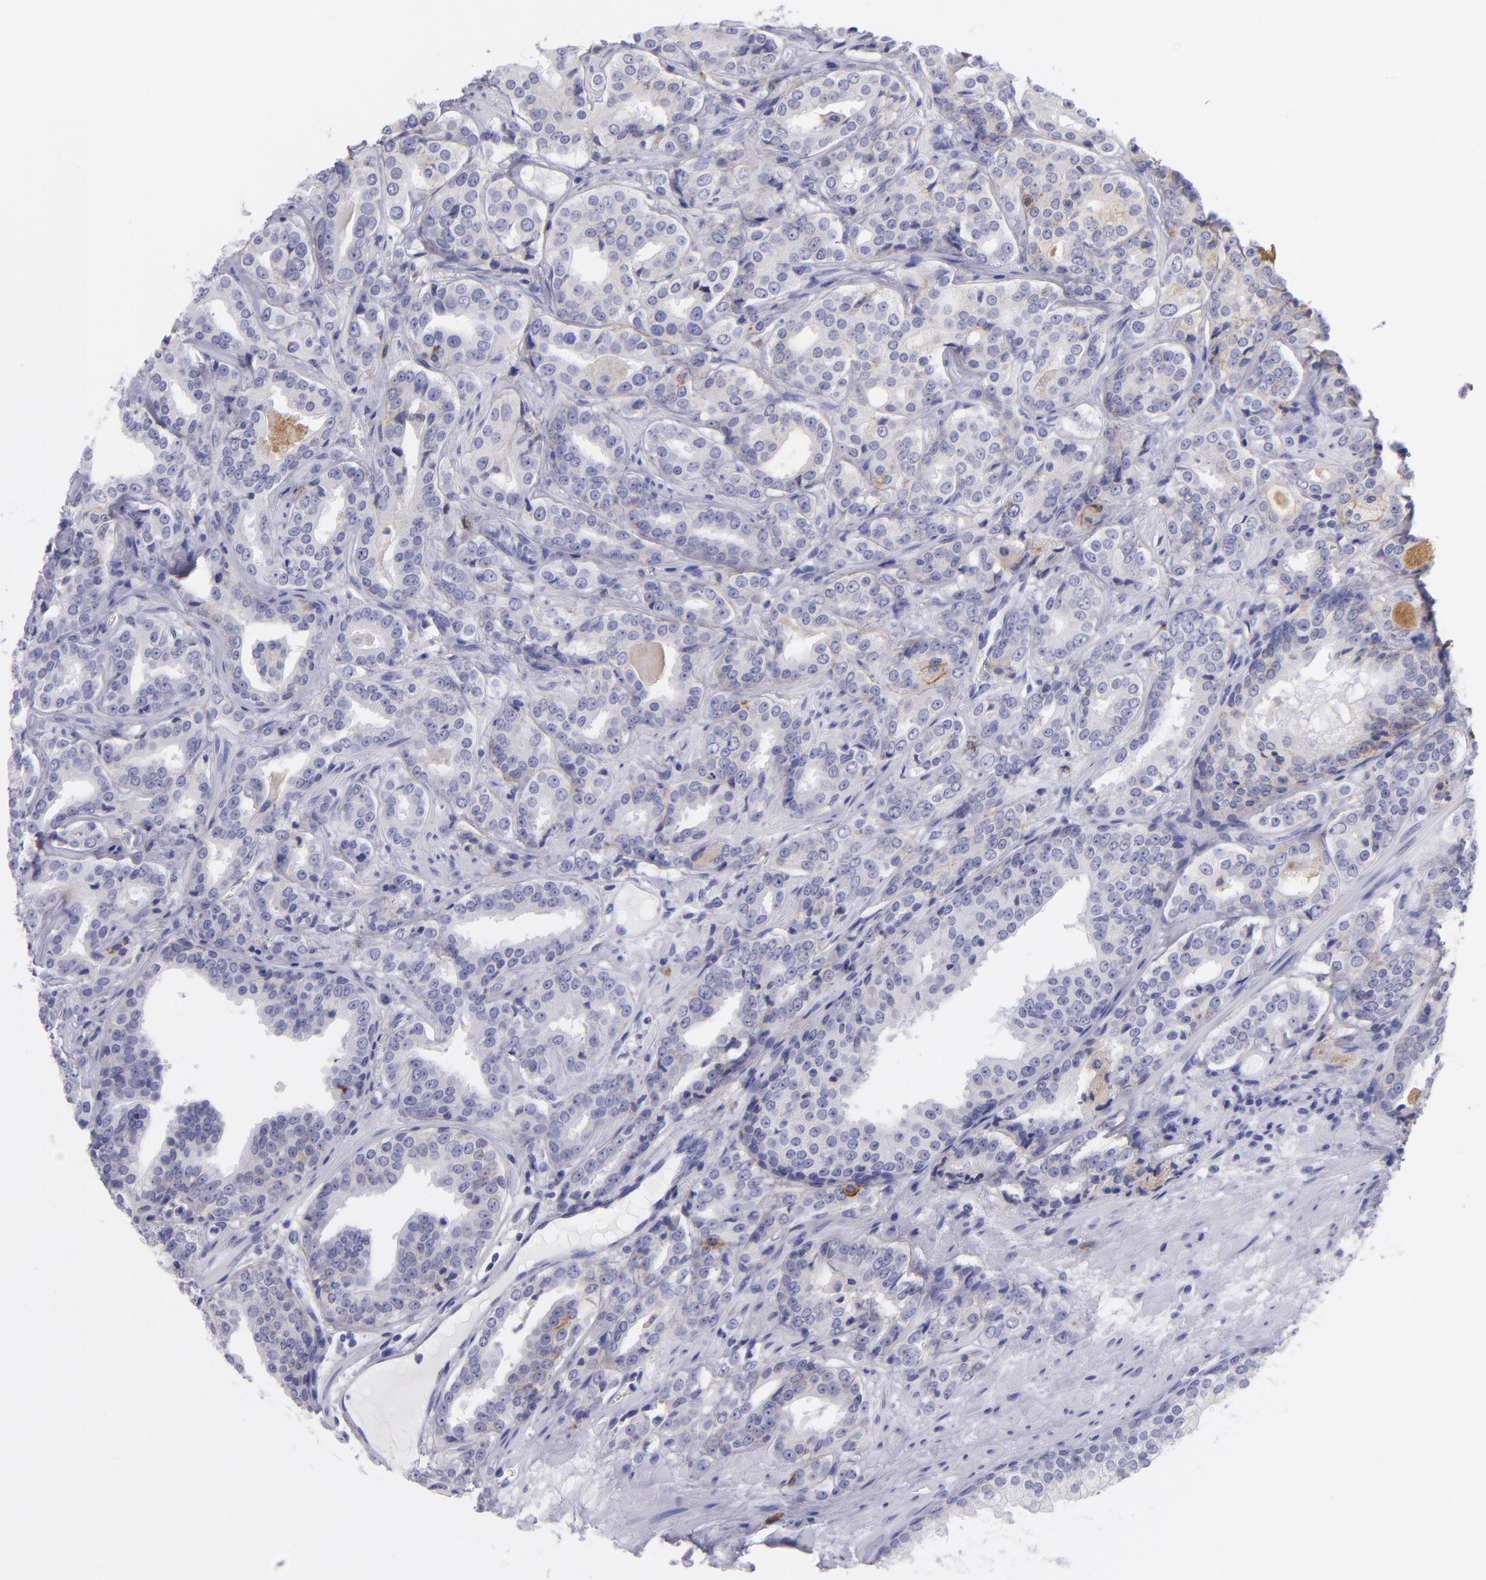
{"staining": {"intensity": "negative", "quantity": "none", "location": "none"}, "tissue": "prostate cancer", "cell_type": "Tumor cells", "image_type": "cancer", "snomed": [{"axis": "morphology", "description": "Adenocarcinoma, Medium grade"}, {"axis": "topography", "description": "Prostate"}], "caption": "A high-resolution micrograph shows immunohistochemistry (IHC) staining of medium-grade adenocarcinoma (prostate), which exhibits no significant positivity in tumor cells.", "gene": "CD82", "patient": {"sex": "male", "age": 60}}